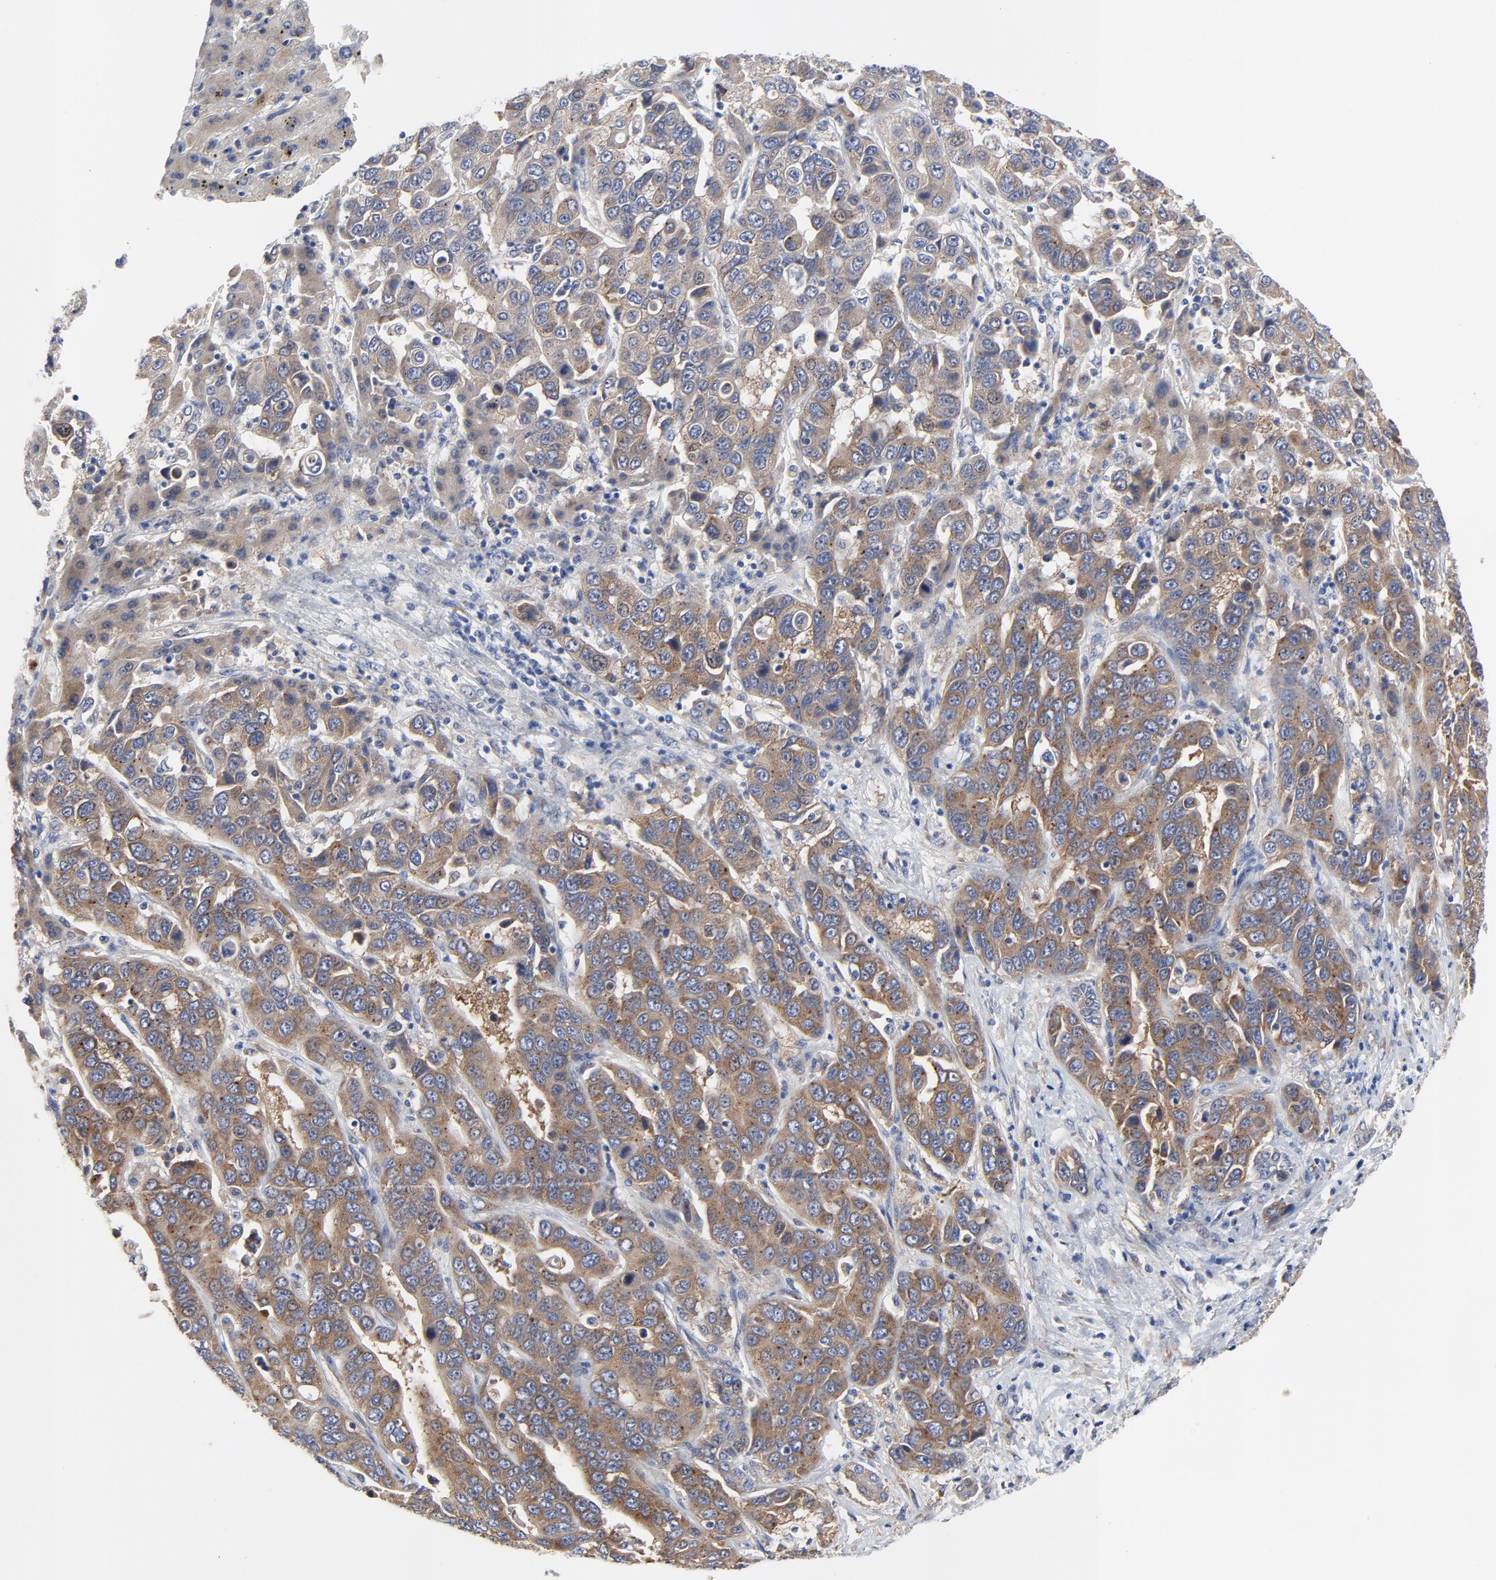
{"staining": {"intensity": "strong", "quantity": ">75%", "location": "cytoplasmic/membranous"}, "tissue": "liver cancer", "cell_type": "Tumor cells", "image_type": "cancer", "snomed": [{"axis": "morphology", "description": "Cholangiocarcinoma"}, {"axis": "topography", "description": "Liver"}], "caption": "Strong cytoplasmic/membranous protein staining is appreciated in approximately >75% of tumor cells in liver cholangiocarcinoma.", "gene": "VAV2", "patient": {"sex": "female", "age": 52}}